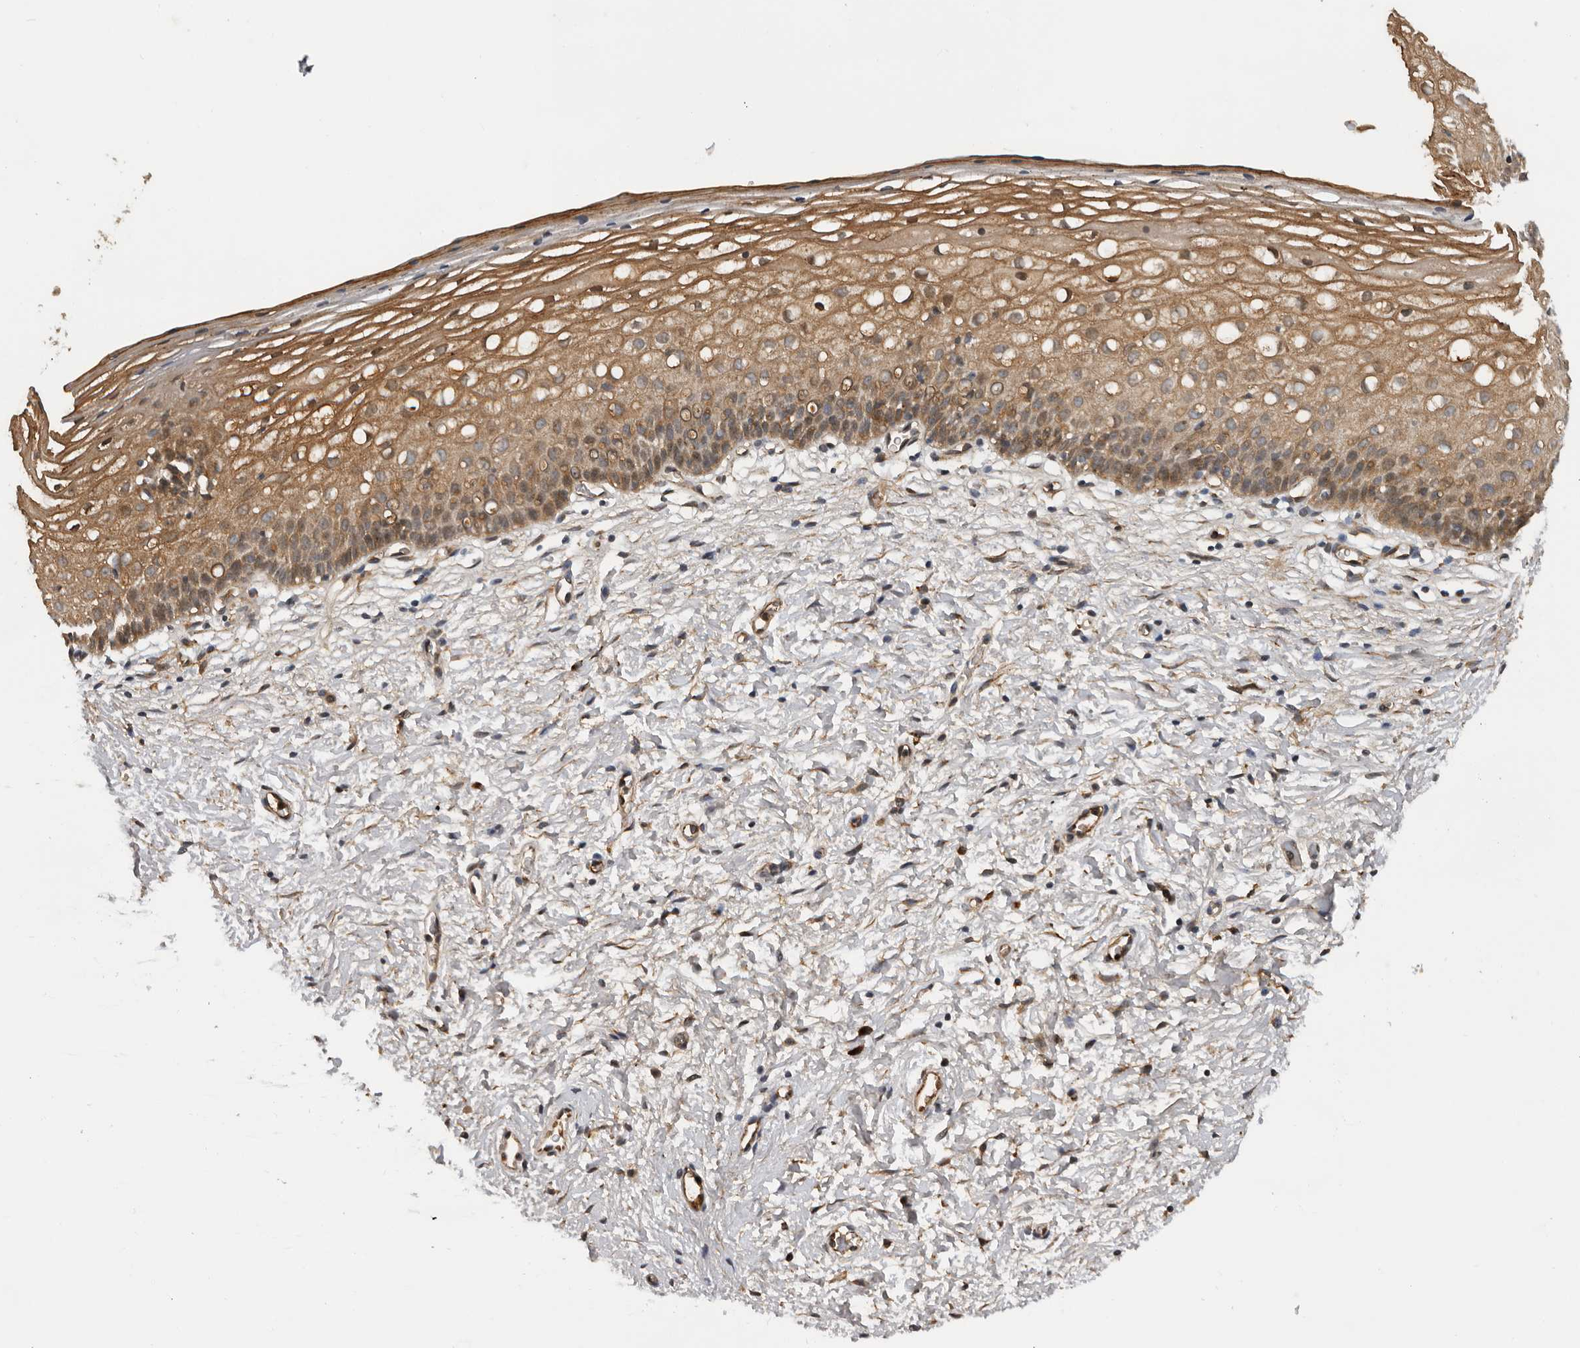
{"staining": {"intensity": "moderate", "quantity": ">75%", "location": "cytoplasmic/membranous"}, "tissue": "cervix", "cell_type": "Squamous epithelial cells", "image_type": "normal", "snomed": [{"axis": "morphology", "description": "Normal tissue, NOS"}, {"axis": "topography", "description": "Cervix"}], "caption": "Unremarkable cervix was stained to show a protein in brown. There is medium levels of moderate cytoplasmic/membranous positivity in approximately >75% of squamous epithelial cells. (Stains: DAB in brown, nuclei in blue, Microscopy: brightfield microscopy at high magnification).", "gene": "RNF157", "patient": {"sex": "female", "age": 72}}